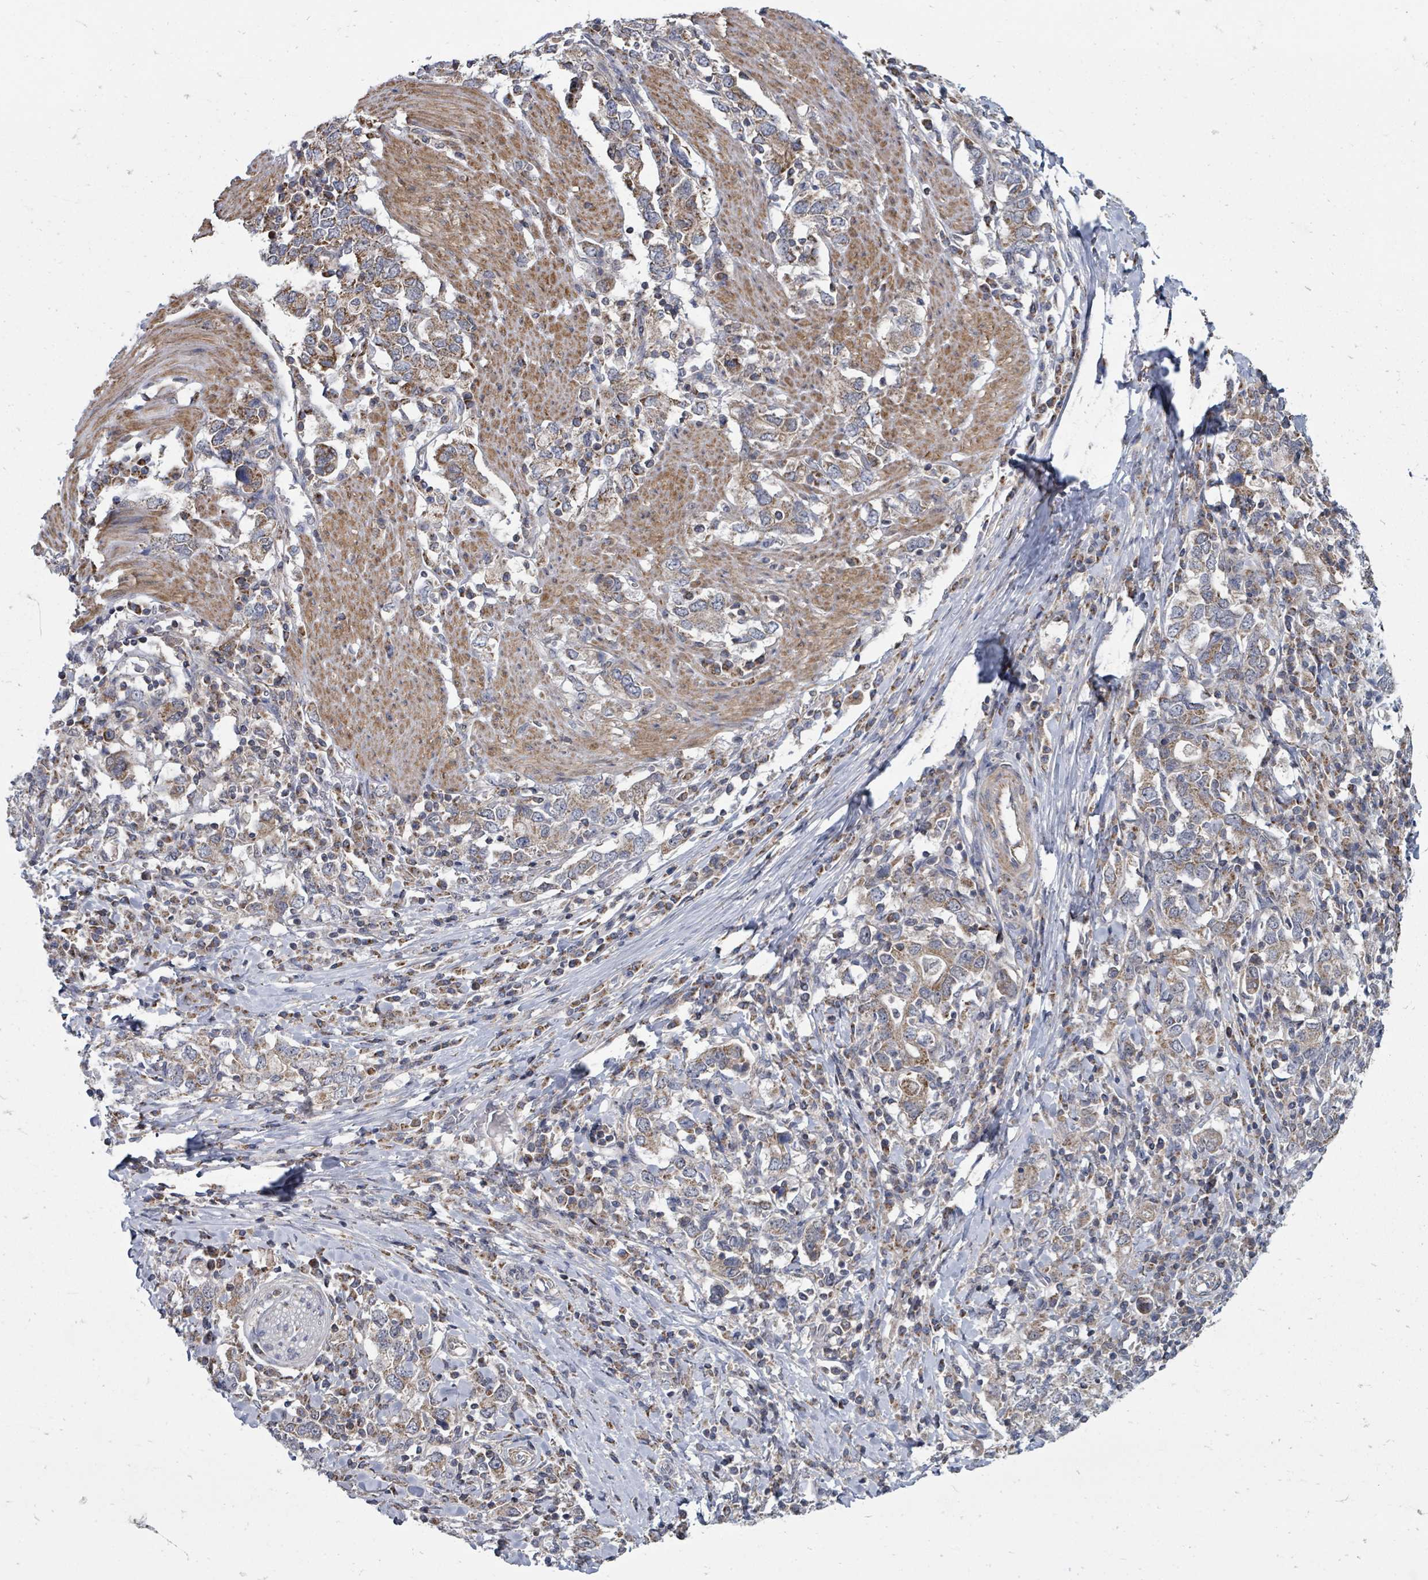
{"staining": {"intensity": "weak", "quantity": ">75%", "location": "cytoplasmic/membranous"}, "tissue": "stomach cancer", "cell_type": "Tumor cells", "image_type": "cancer", "snomed": [{"axis": "morphology", "description": "Adenocarcinoma, NOS"}, {"axis": "topography", "description": "Stomach, upper"}, {"axis": "topography", "description": "Stomach"}], "caption": "IHC (DAB) staining of stomach adenocarcinoma shows weak cytoplasmic/membranous protein positivity in about >75% of tumor cells. The staining is performed using DAB (3,3'-diaminobenzidine) brown chromogen to label protein expression. The nuclei are counter-stained blue using hematoxylin.", "gene": "MAGOHB", "patient": {"sex": "male", "age": 62}}